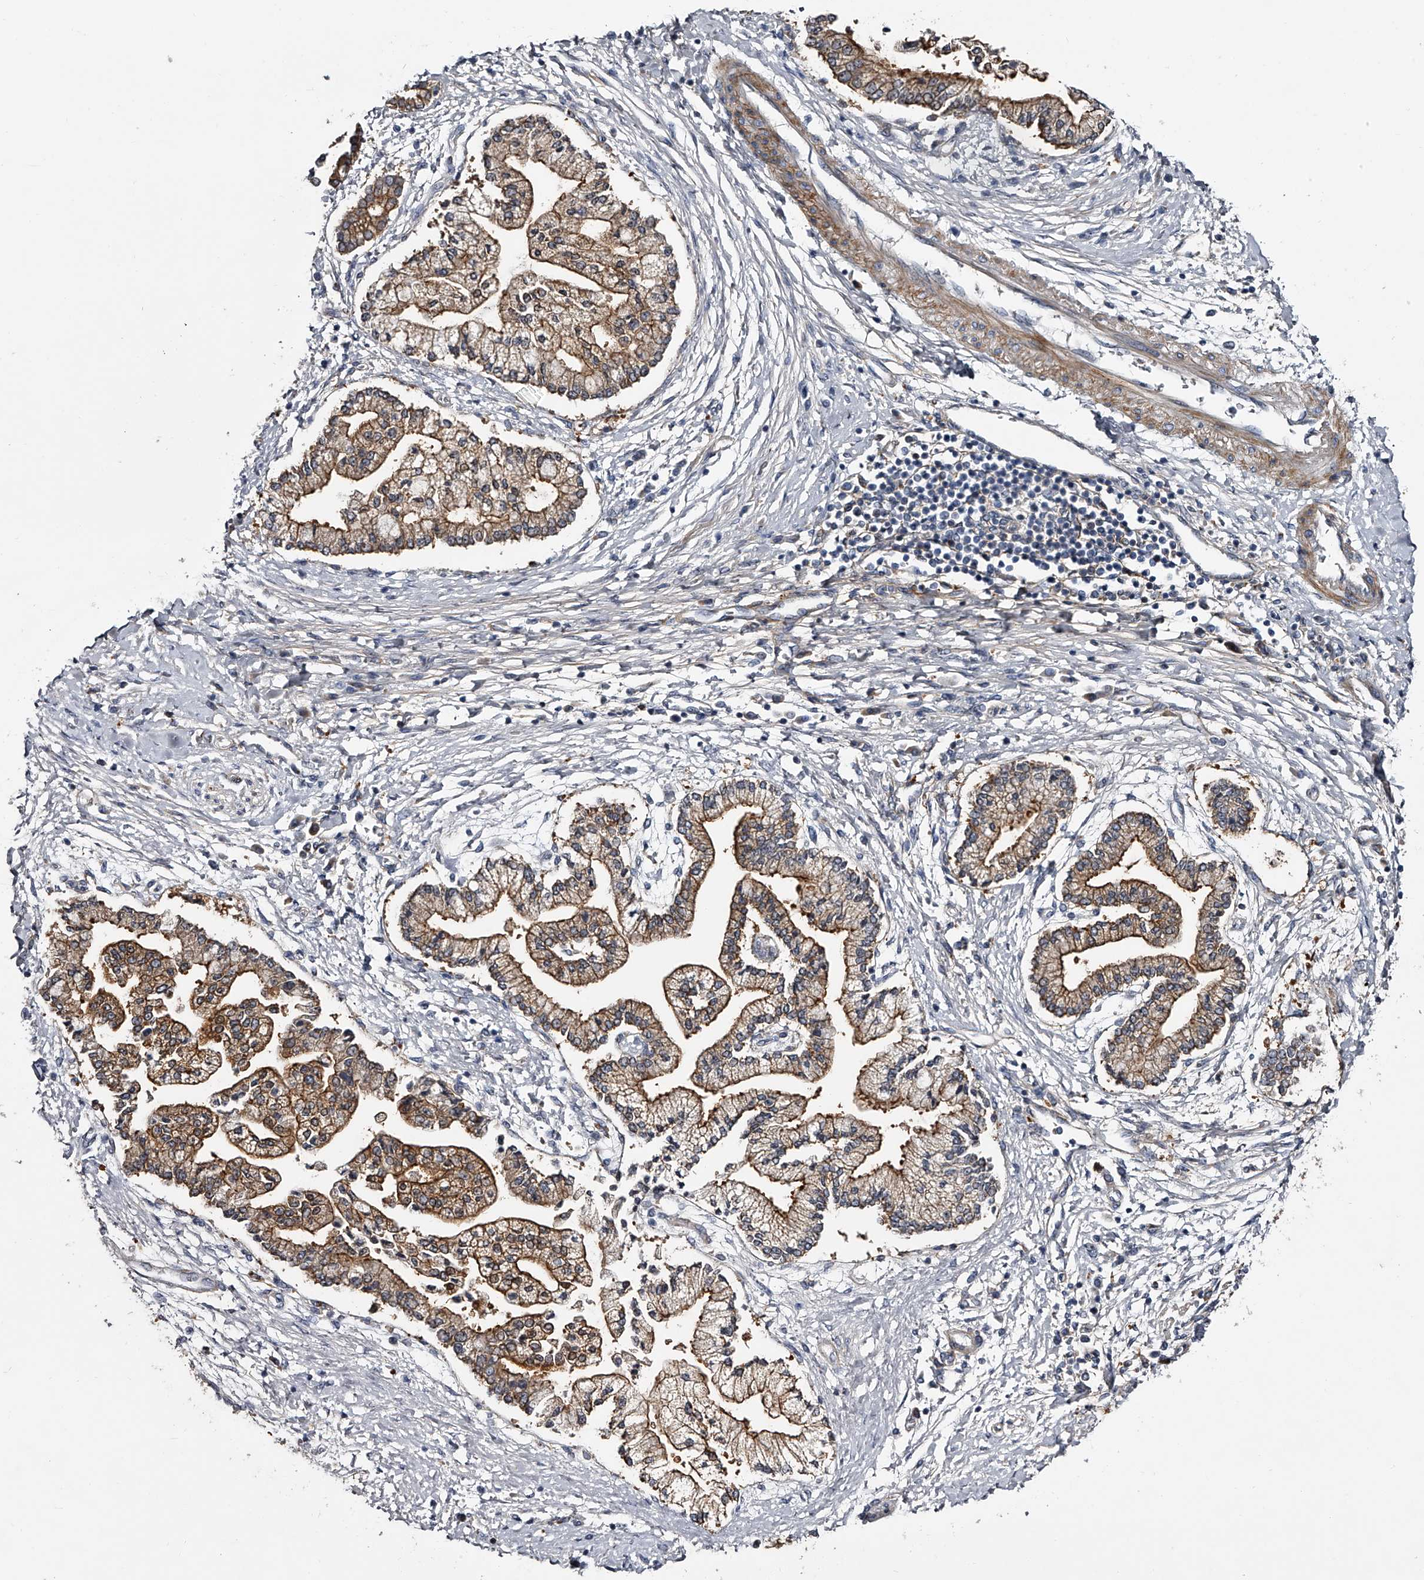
{"staining": {"intensity": "moderate", "quantity": "25%-75%", "location": "cytoplasmic/membranous"}, "tissue": "liver cancer", "cell_type": "Tumor cells", "image_type": "cancer", "snomed": [{"axis": "morphology", "description": "Cholangiocarcinoma"}, {"axis": "topography", "description": "Liver"}], "caption": "Protein expression by IHC exhibits moderate cytoplasmic/membranous staining in approximately 25%-75% of tumor cells in liver cholangiocarcinoma.", "gene": "MDN1", "patient": {"sex": "male", "age": 50}}